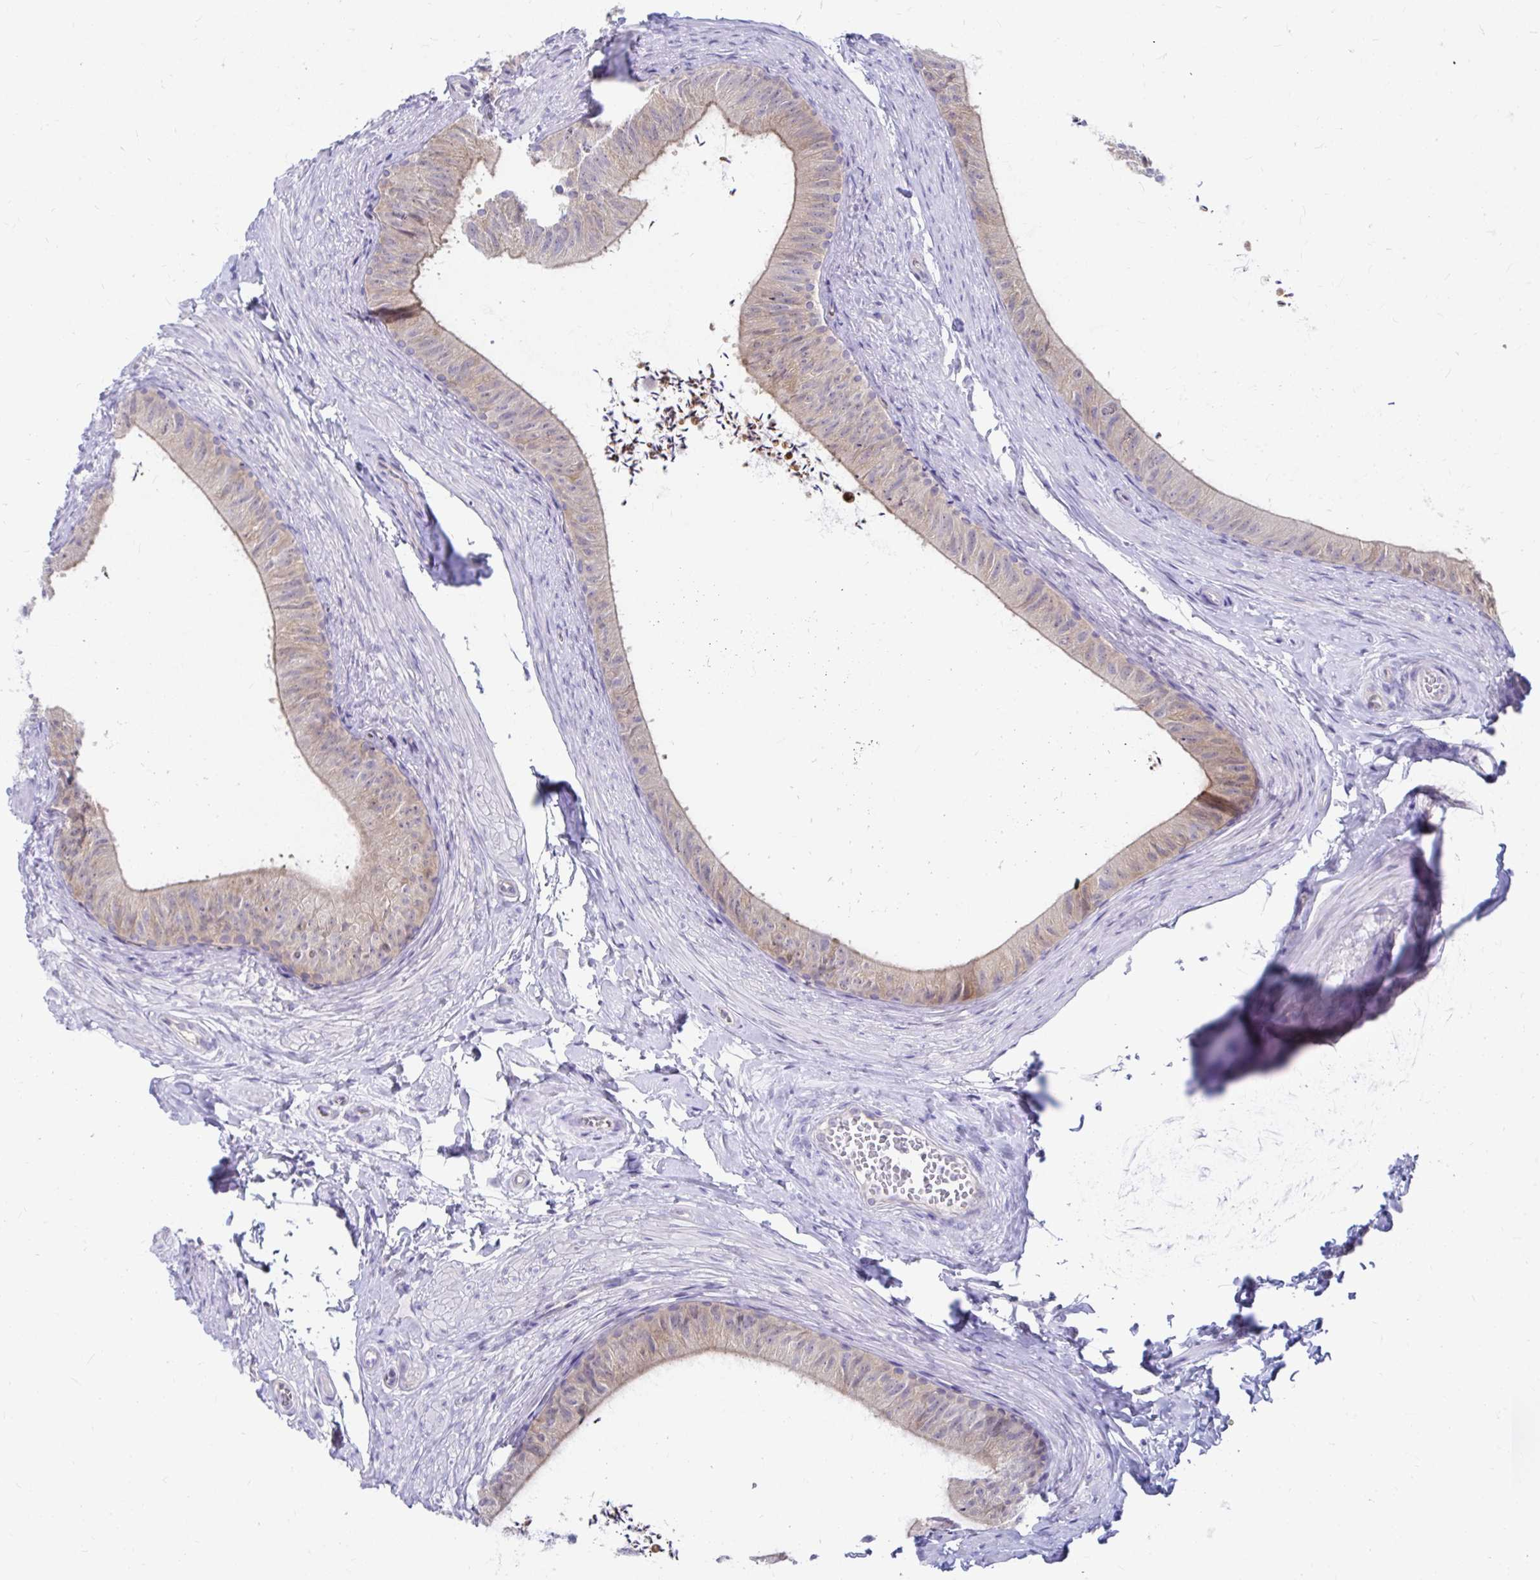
{"staining": {"intensity": "weak", "quantity": "25%-75%", "location": "cytoplasmic/membranous"}, "tissue": "epididymis", "cell_type": "Glandular cells", "image_type": "normal", "snomed": [{"axis": "morphology", "description": "Normal tissue, NOS"}, {"axis": "topography", "description": "Epididymis, spermatic cord, NOS"}, {"axis": "topography", "description": "Epididymis"}, {"axis": "topography", "description": "Peripheral nerve tissue"}], "caption": "Brown immunohistochemical staining in benign epididymis demonstrates weak cytoplasmic/membranous expression in approximately 25%-75% of glandular cells.", "gene": "C19orf81", "patient": {"sex": "male", "age": 29}}